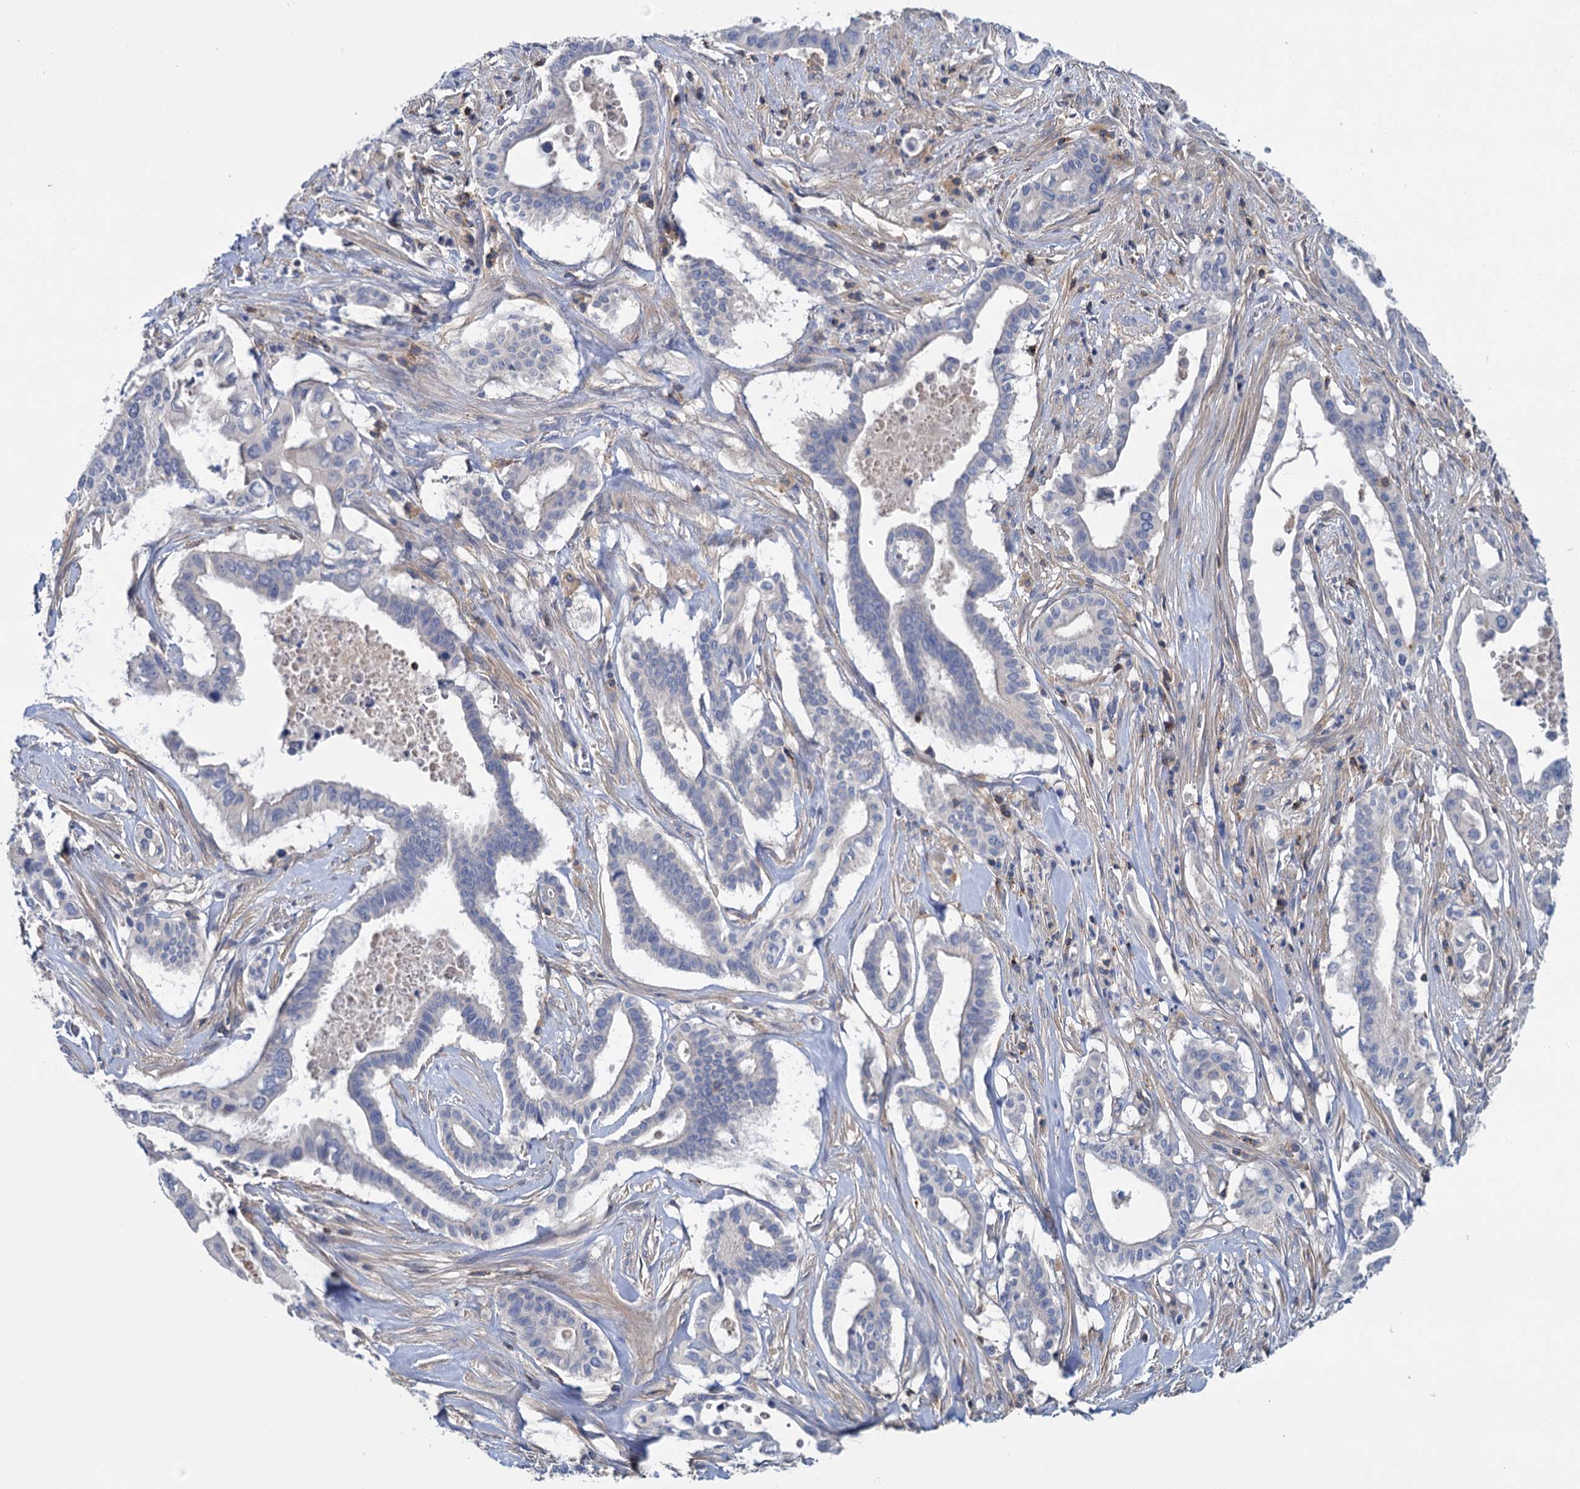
{"staining": {"intensity": "negative", "quantity": "none", "location": "none"}, "tissue": "pancreatic cancer", "cell_type": "Tumor cells", "image_type": "cancer", "snomed": [{"axis": "morphology", "description": "Adenocarcinoma, NOS"}, {"axis": "topography", "description": "Pancreas"}], "caption": "This is a micrograph of IHC staining of pancreatic cancer, which shows no staining in tumor cells.", "gene": "FGFR2", "patient": {"sex": "female", "age": 77}}